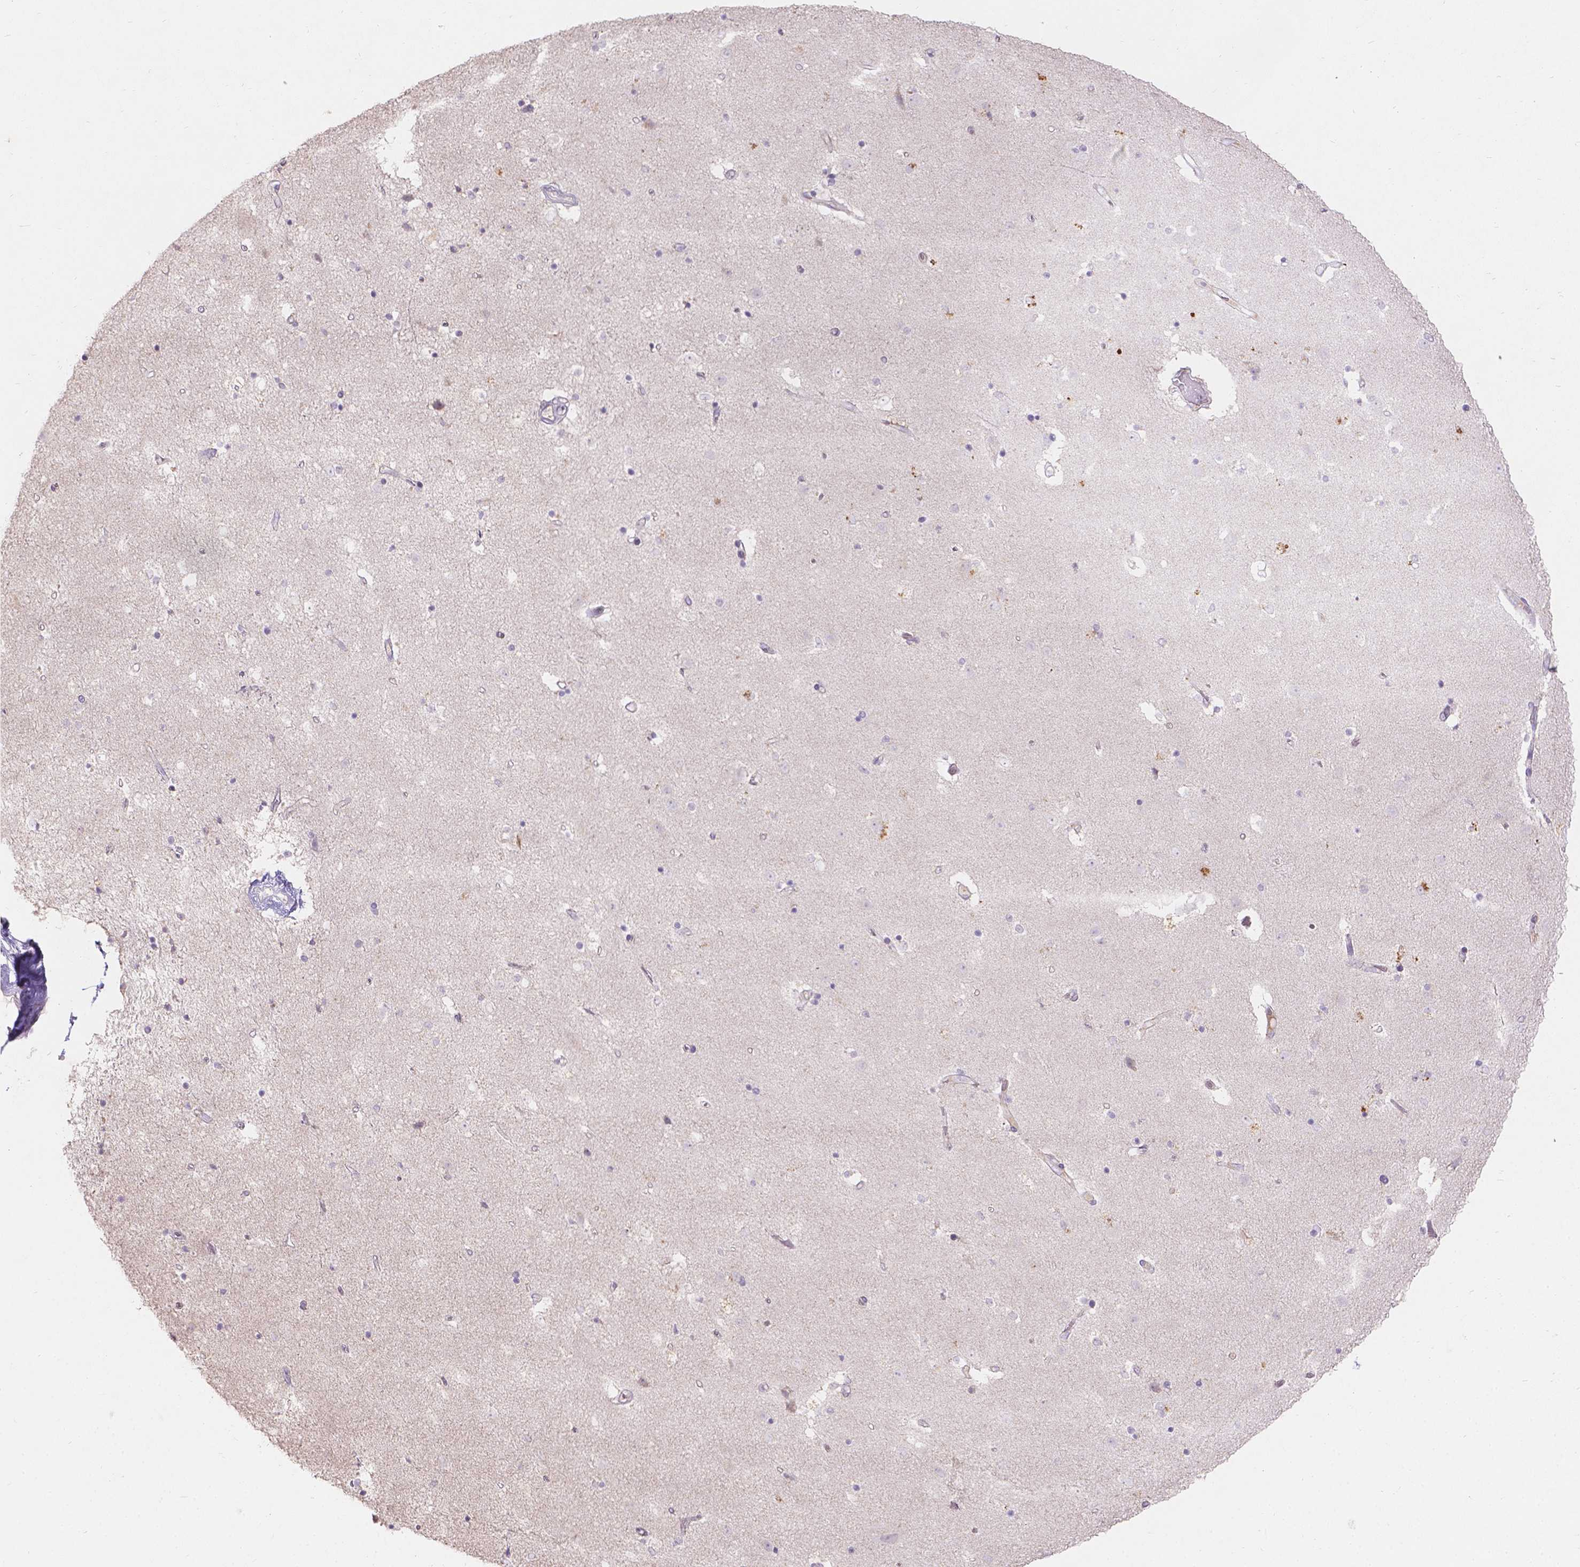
{"staining": {"intensity": "negative", "quantity": "none", "location": "none"}, "tissue": "caudate", "cell_type": "Glial cells", "image_type": "normal", "snomed": [{"axis": "morphology", "description": "Normal tissue, NOS"}, {"axis": "topography", "description": "Lateral ventricle wall"}], "caption": "DAB immunohistochemical staining of unremarkable human caudate displays no significant positivity in glial cells. (Stains: DAB IHC with hematoxylin counter stain, Microscopy: brightfield microscopy at high magnification).", "gene": "DCAF4L1", "patient": {"sex": "female", "age": 71}}